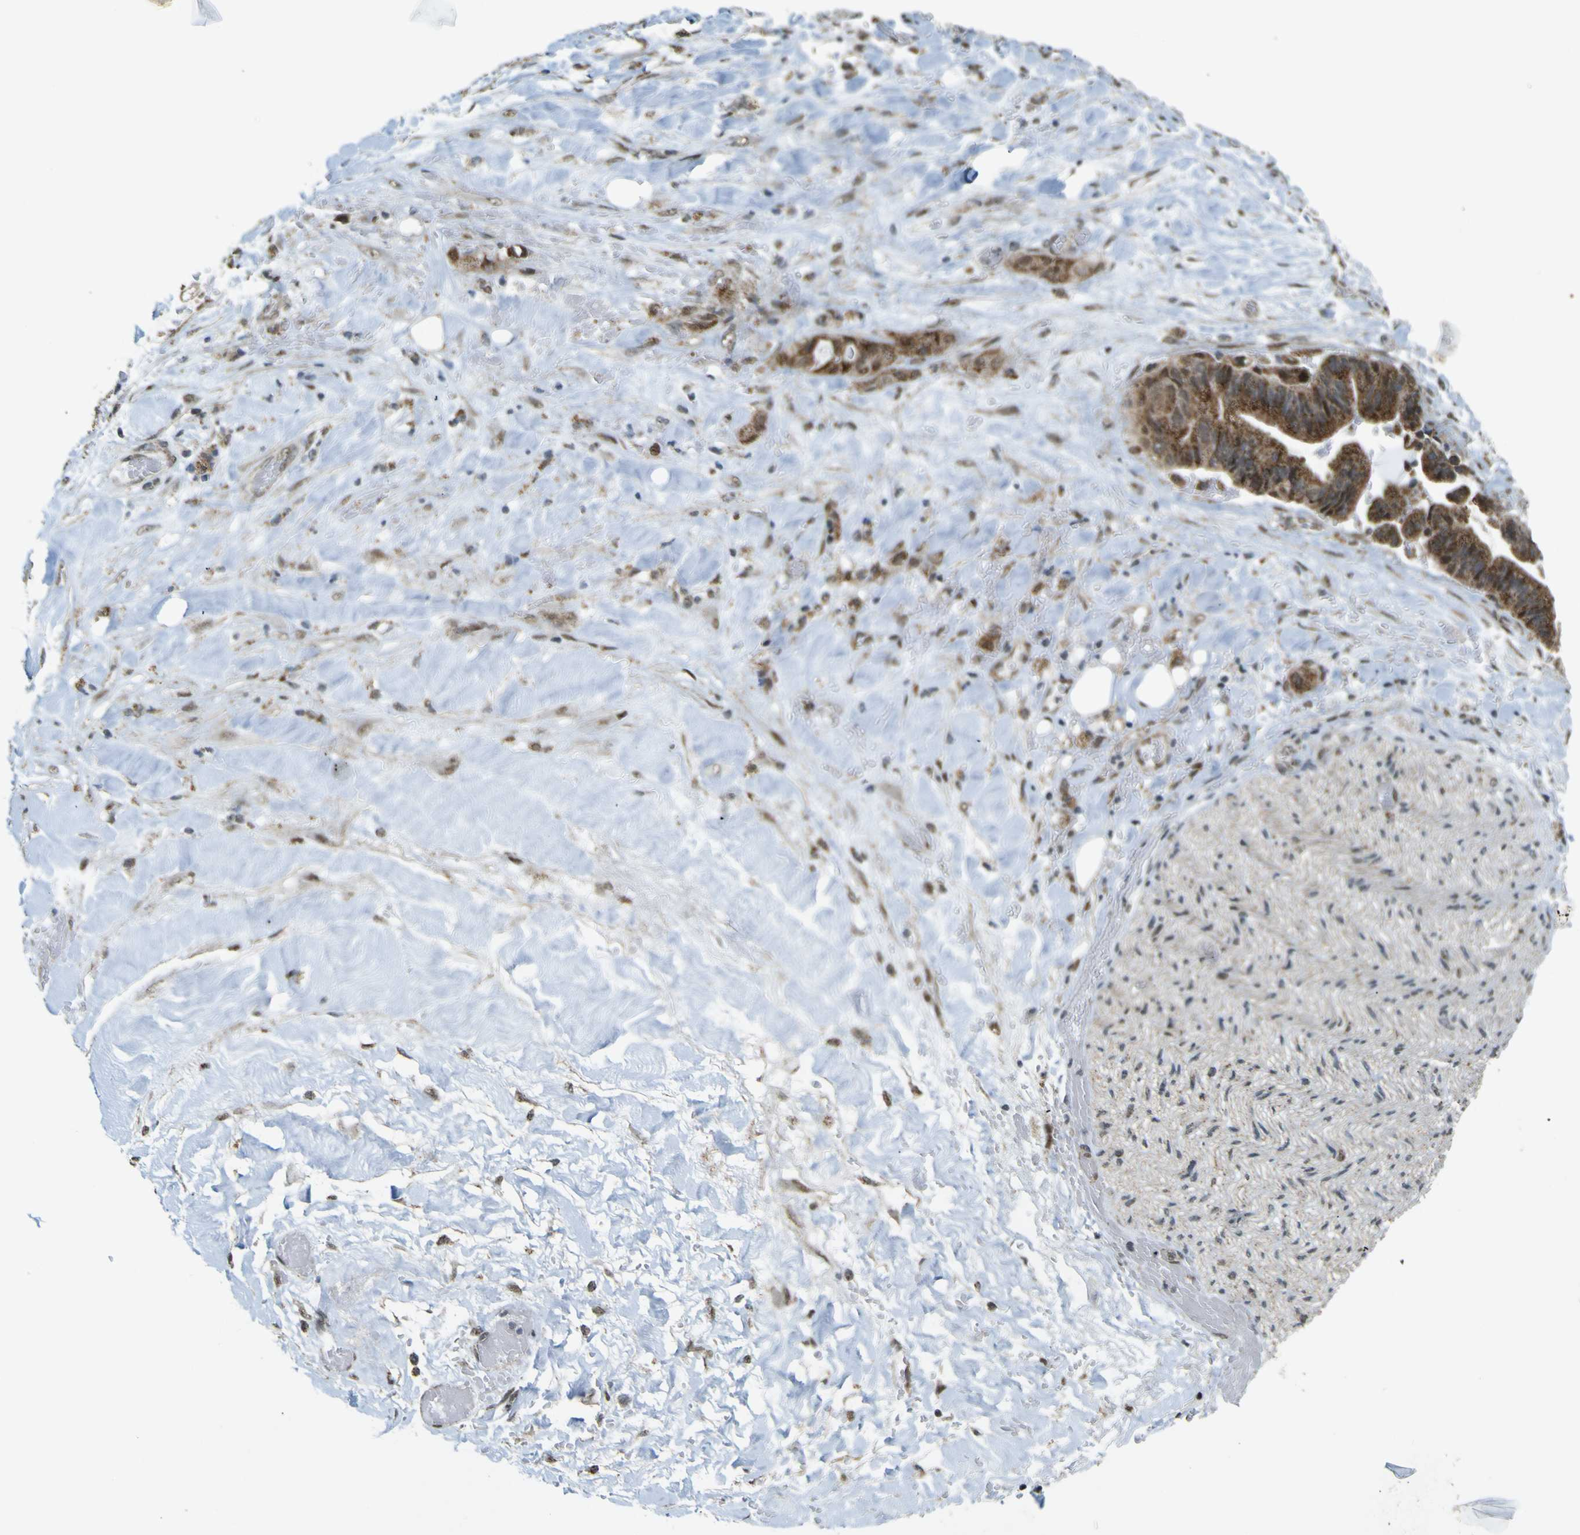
{"staining": {"intensity": "moderate", "quantity": ">75%", "location": "cytoplasmic/membranous"}, "tissue": "liver cancer", "cell_type": "Tumor cells", "image_type": "cancer", "snomed": [{"axis": "morphology", "description": "Cholangiocarcinoma"}, {"axis": "topography", "description": "Liver"}], "caption": "IHC micrograph of human liver cancer (cholangiocarcinoma) stained for a protein (brown), which exhibits medium levels of moderate cytoplasmic/membranous positivity in about >75% of tumor cells.", "gene": "ACBD5", "patient": {"sex": "female", "age": 61}}